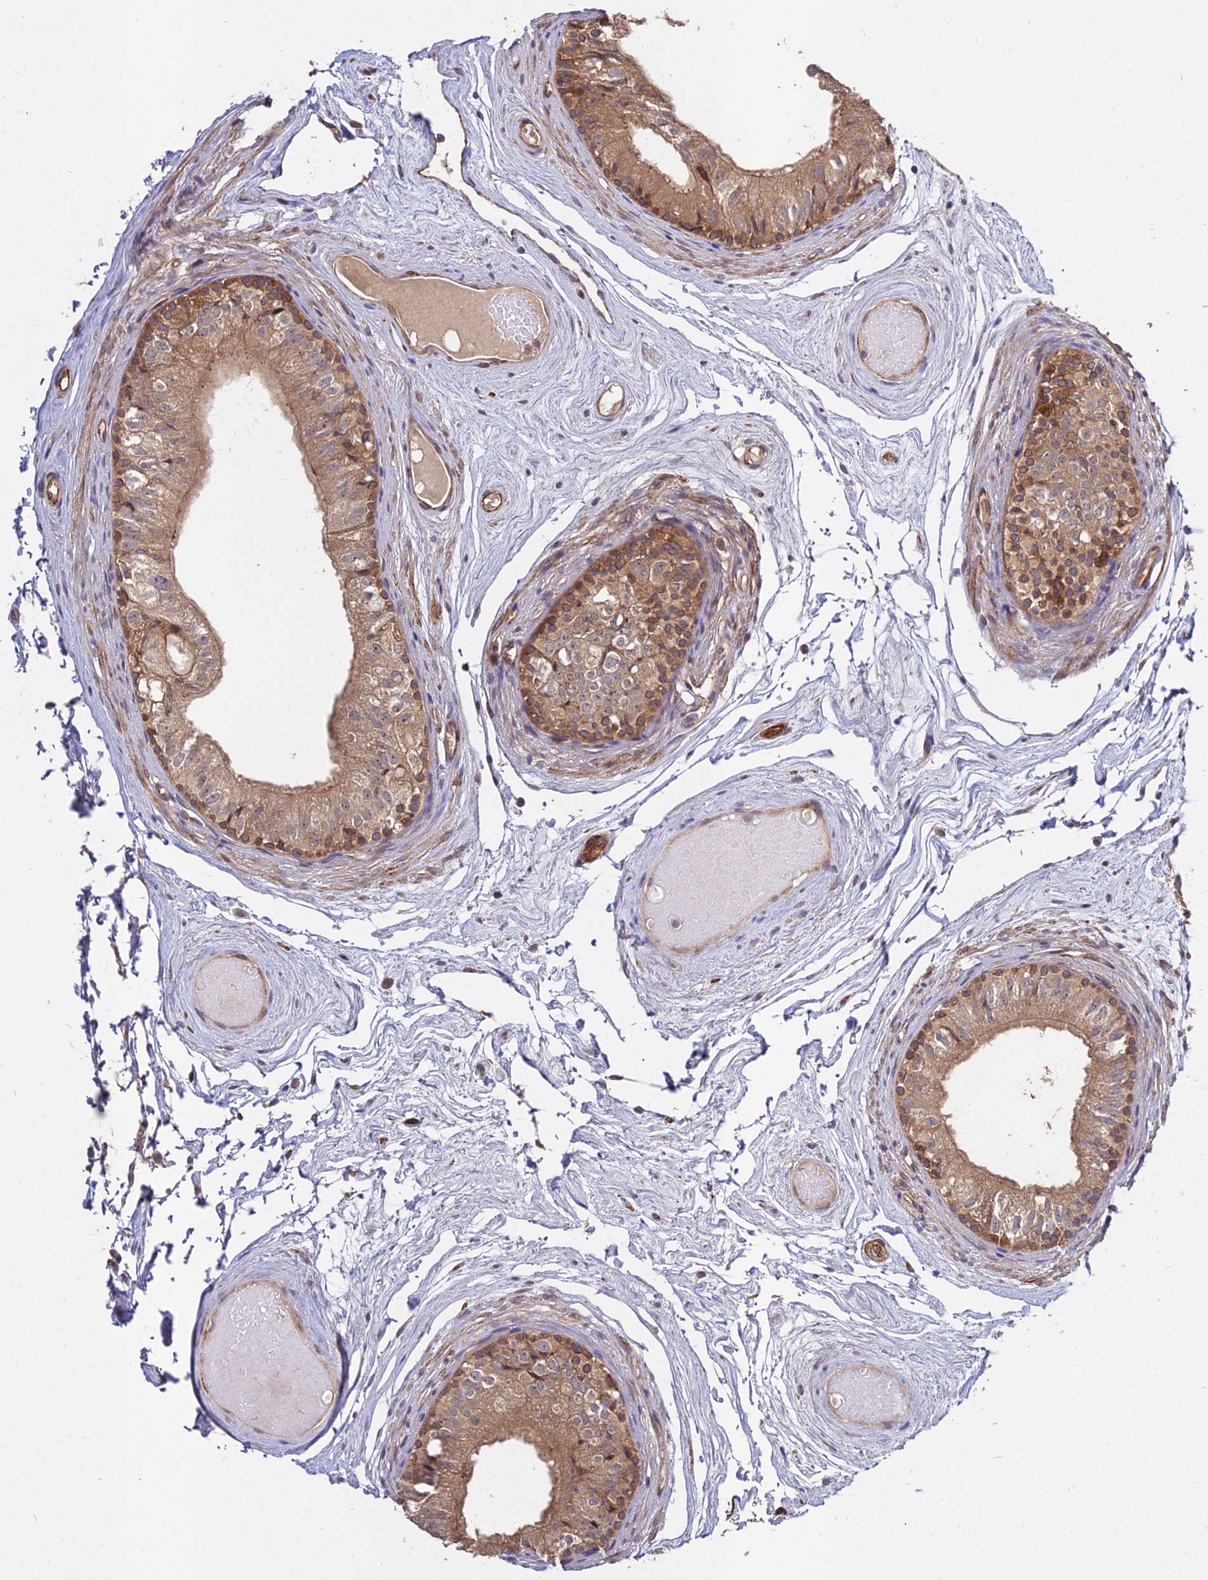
{"staining": {"intensity": "moderate", "quantity": ">75%", "location": "cytoplasmic/membranous"}, "tissue": "epididymis", "cell_type": "Glandular cells", "image_type": "normal", "snomed": [{"axis": "morphology", "description": "Normal tissue, NOS"}, {"axis": "topography", "description": "Epididymis"}], "caption": "A medium amount of moderate cytoplasmic/membranous staining is appreciated in approximately >75% of glandular cells in unremarkable epididymis.", "gene": "GRTP1", "patient": {"sex": "male", "age": 79}}